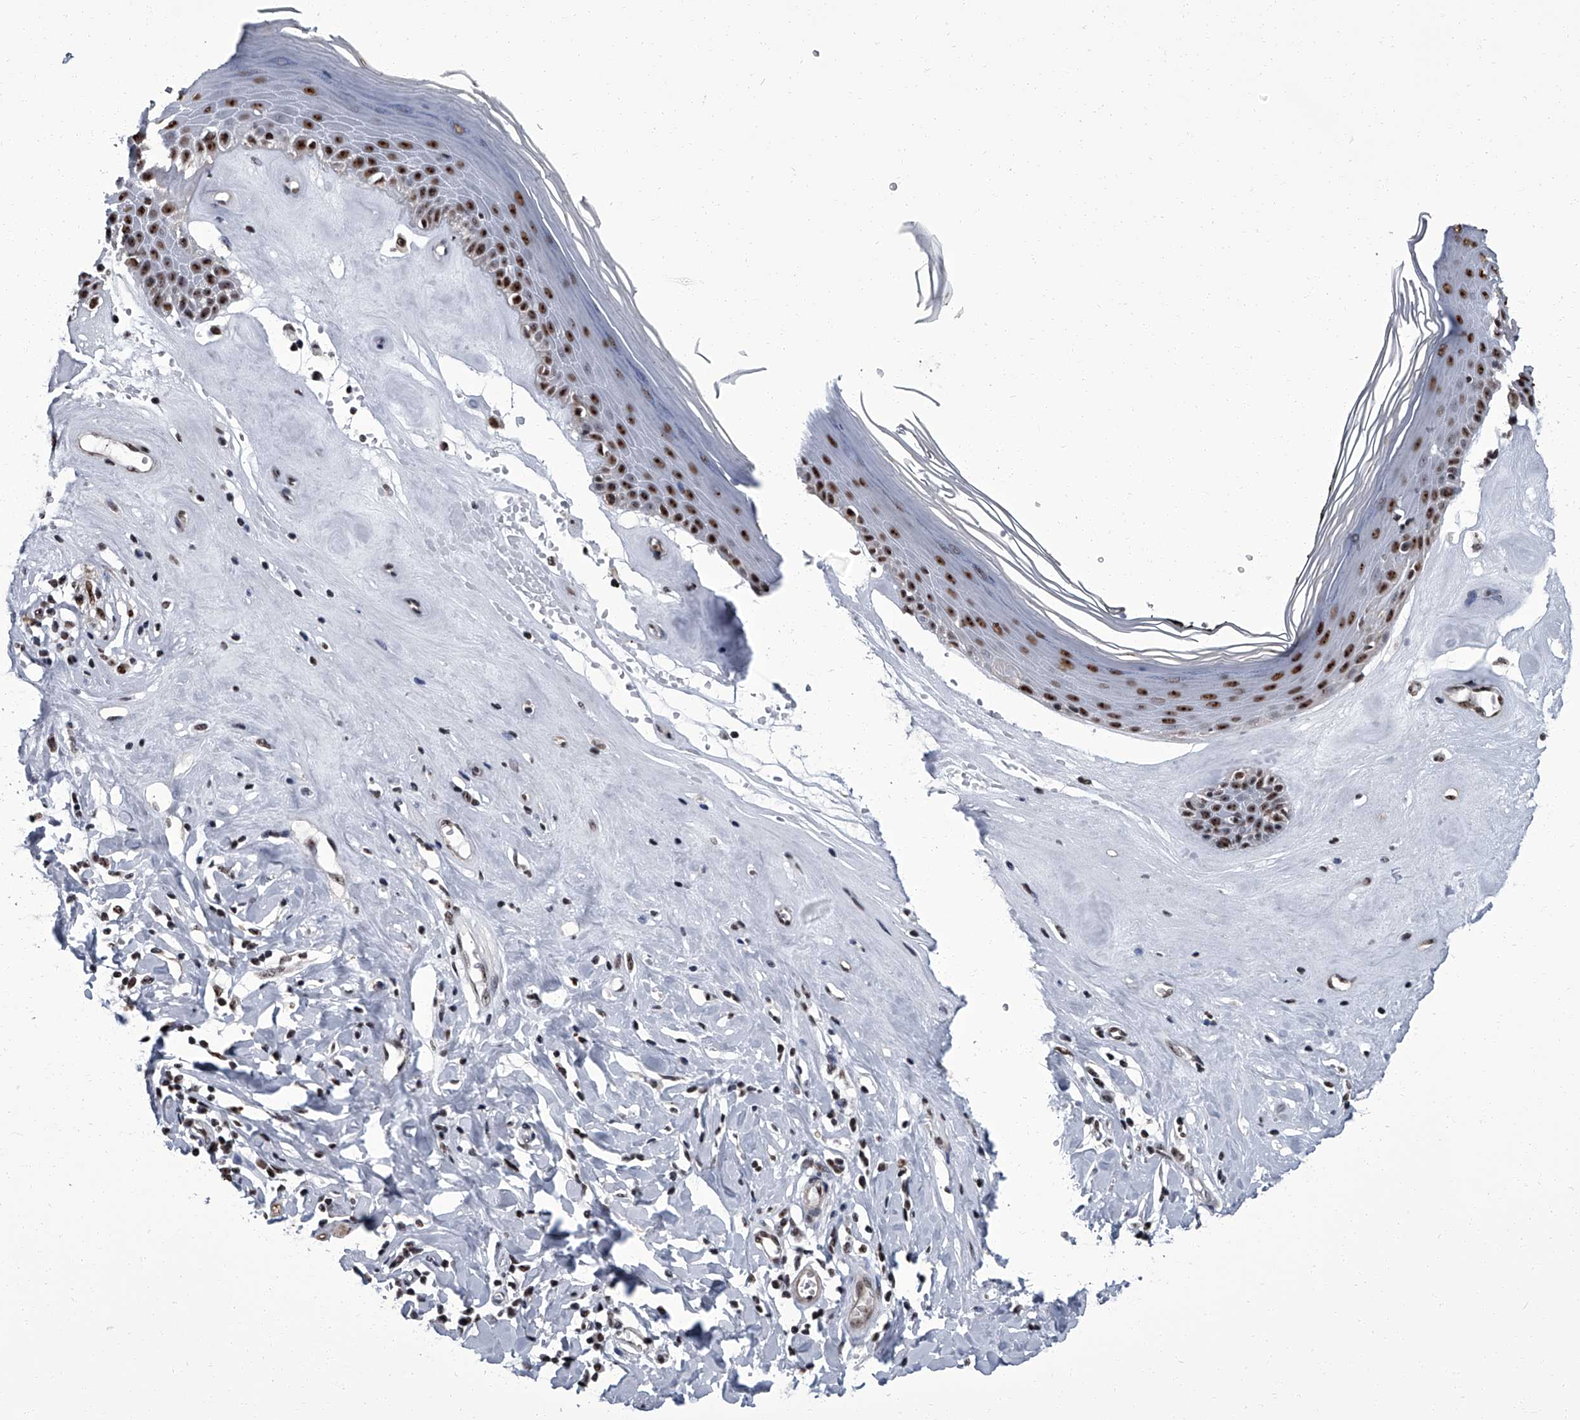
{"staining": {"intensity": "strong", "quantity": ">75%", "location": "nuclear"}, "tissue": "skin", "cell_type": "Epidermal cells", "image_type": "normal", "snomed": [{"axis": "morphology", "description": "Normal tissue, NOS"}, {"axis": "morphology", "description": "Inflammation, NOS"}, {"axis": "topography", "description": "Vulva"}], "caption": "High-magnification brightfield microscopy of unremarkable skin stained with DAB (3,3'-diaminobenzidine) (brown) and counterstained with hematoxylin (blue). epidermal cells exhibit strong nuclear staining is identified in approximately>75% of cells.", "gene": "ZNF518B", "patient": {"sex": "female", "age": 84}}